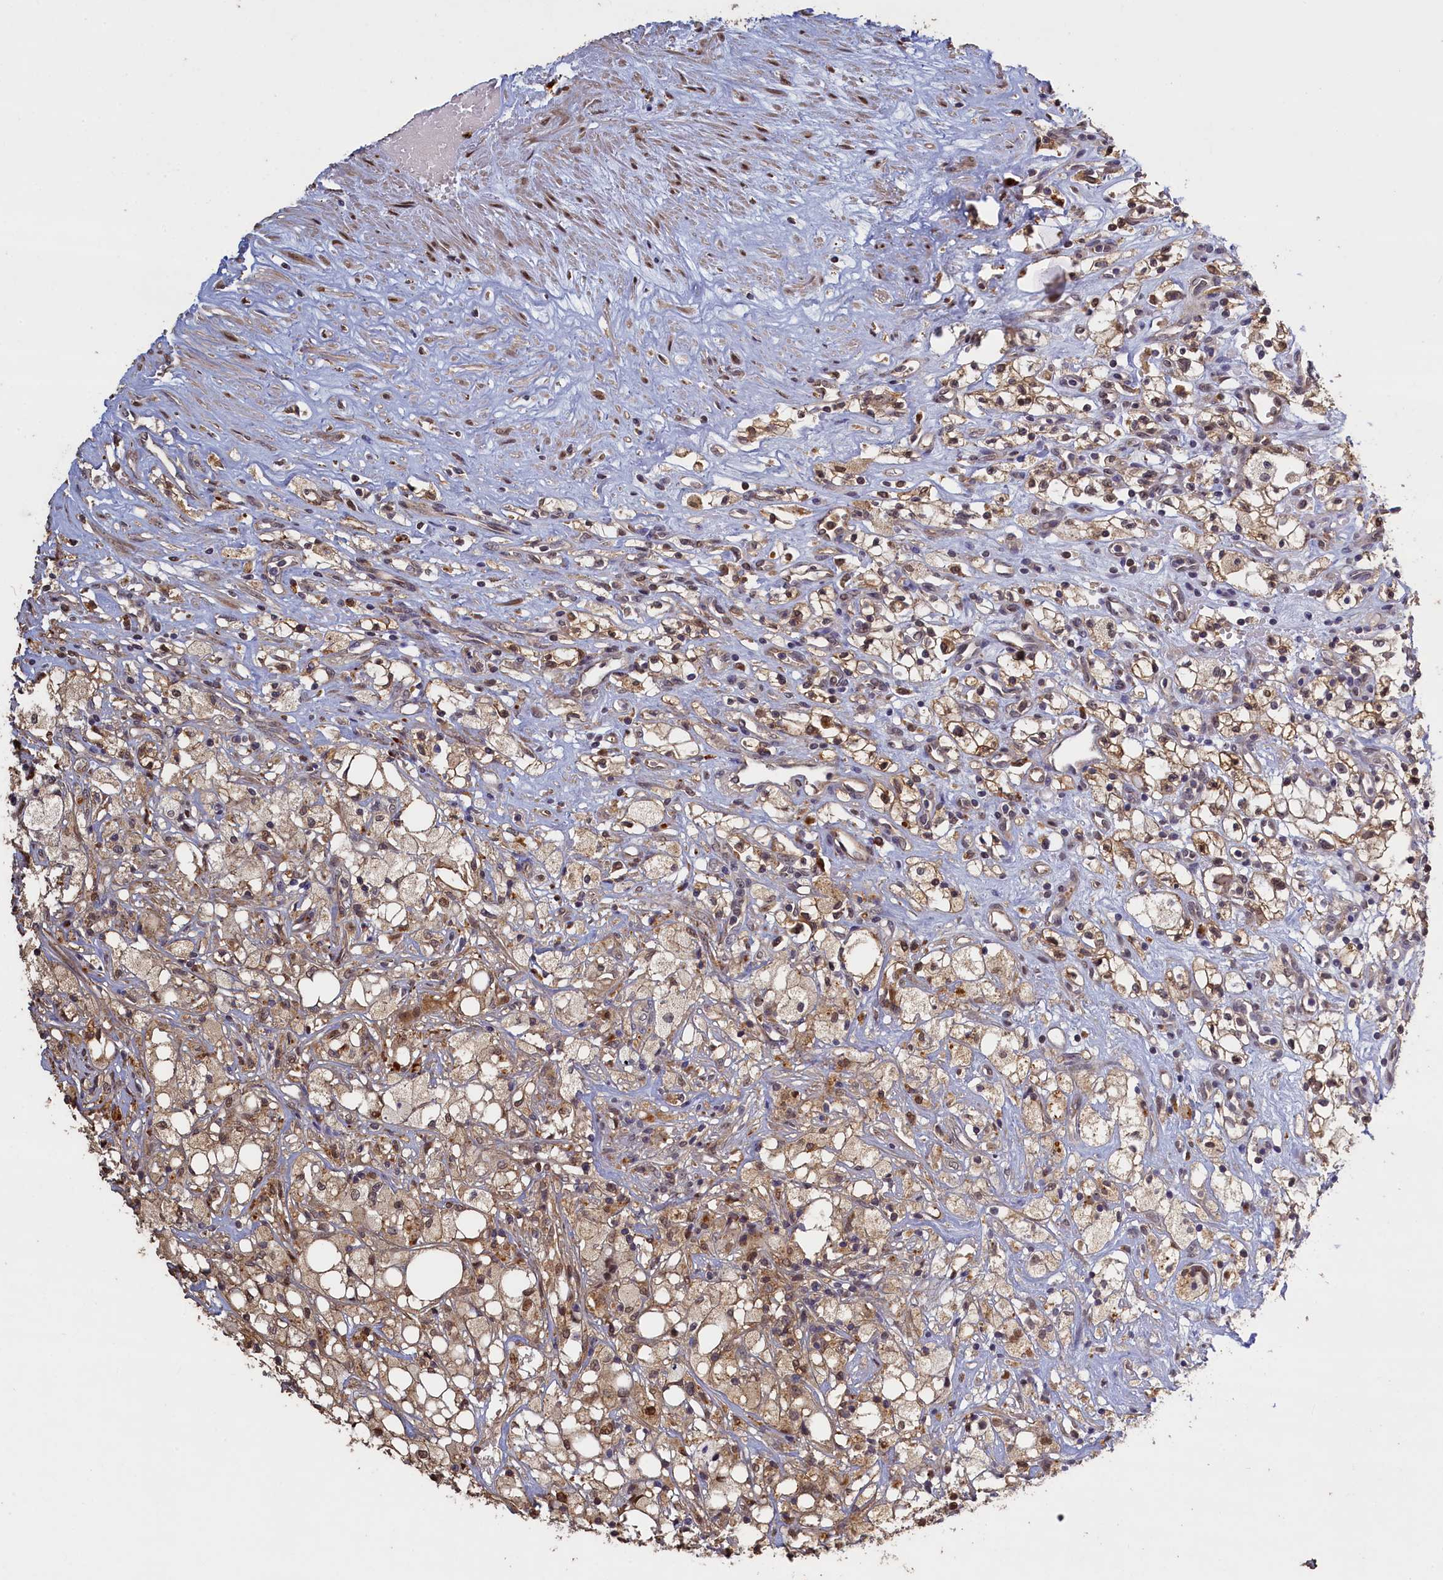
{"staining": {"intensity": "moderate", "quantity": "25%-75%", "location": "cytoplasmic/membranous,nuclear"}, "tissue": "renal cancer", "cell_type": "Tumor cells", "image_type": "cancer", "snomed": [{"axis": "morphology", "description": "Adenocarcinoma, NOS"}, {"axis": "topography", "description": "Kidney"}], "caption": "The immunohistochemical stain labels moderate cytoplasmic/membranous and nuclear positivity in tumor cells of renal cancer (adenocarcinoma) tissue.", "gene": "UCHL3", "patient": {"sex": "male", "age": 59}}